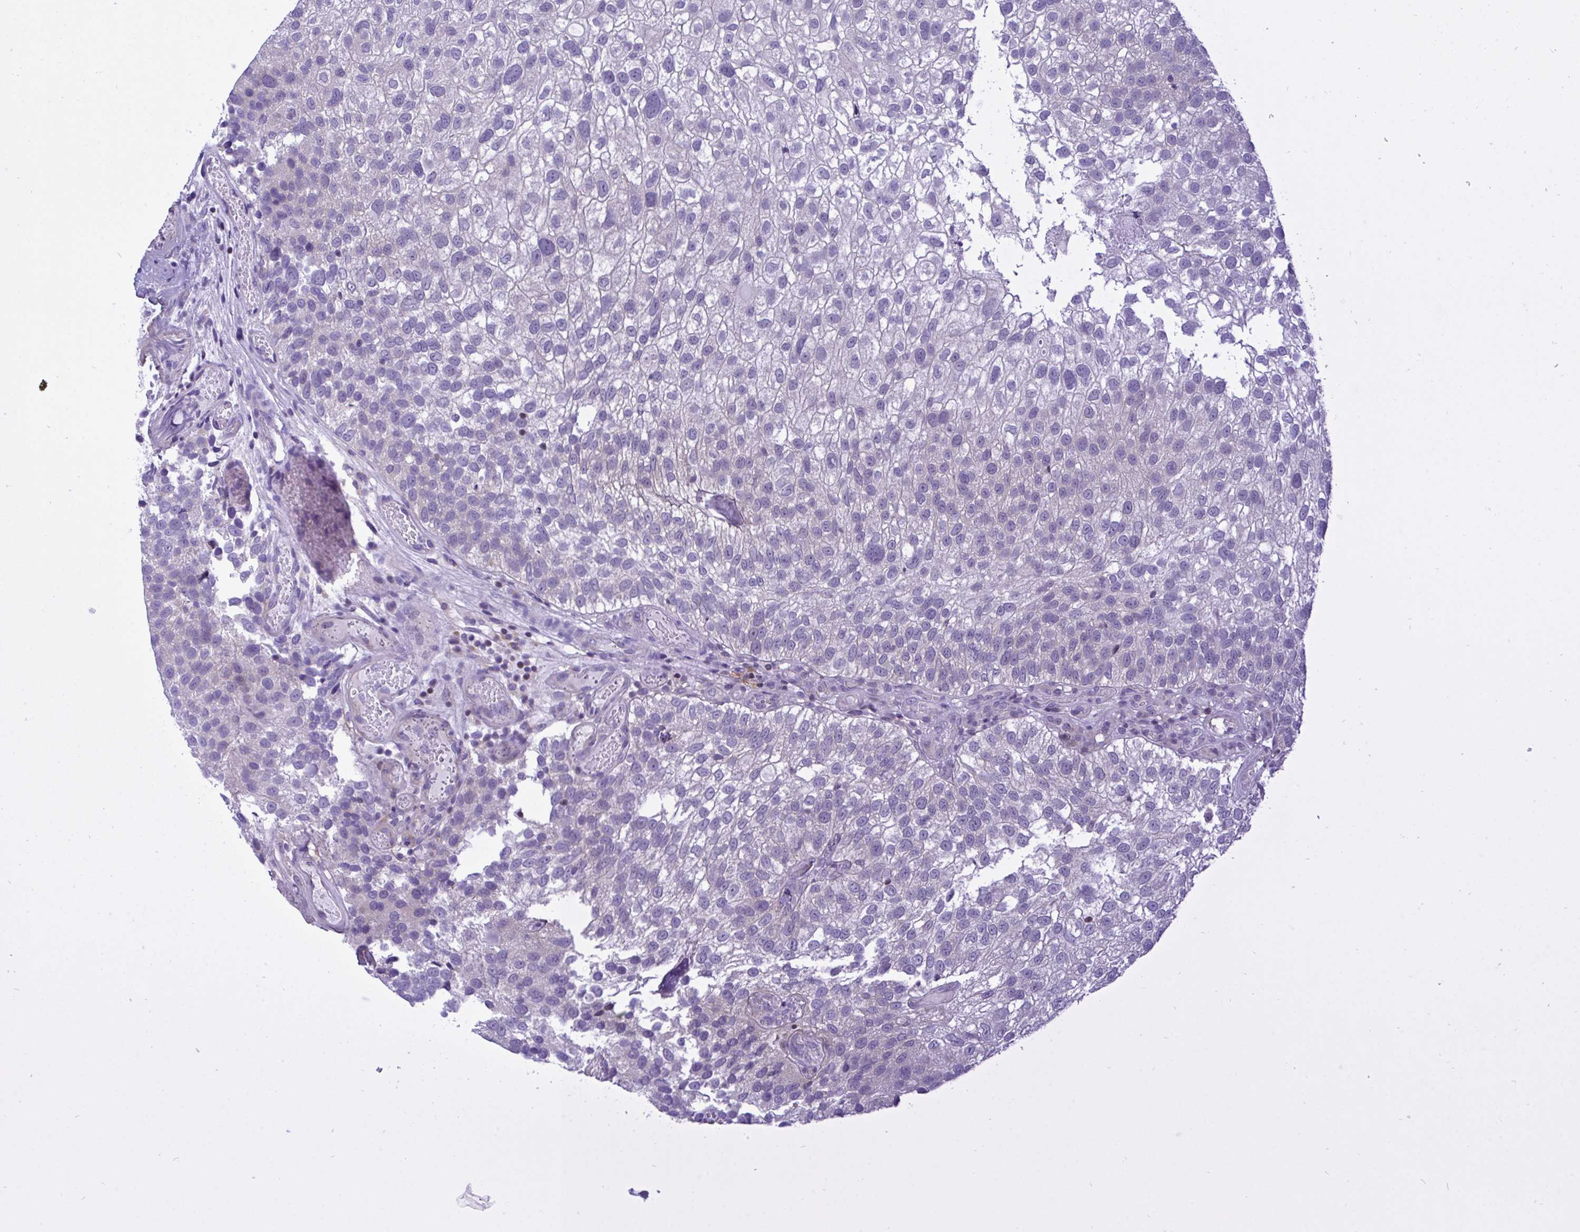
{"staining": {"intensity": "negative", "quantity": "none", "location": "none"}, "tissue": "urothelial cancer", "cell_type": "Tumor cells", "image_type": "cancer", "snomed": [{"axis": "morphology", "description": "Urothelial carcinoma, NOS"}, {"axis": "topography", "description": "Urinary bladder"}], "caption": "This is an immunohistochemistry photomicrograph of human transitional cell carcinoma. There is no staining in tumor cells.", "gene": "SNX11", "patient": {"sex": "male", "age": 87}}